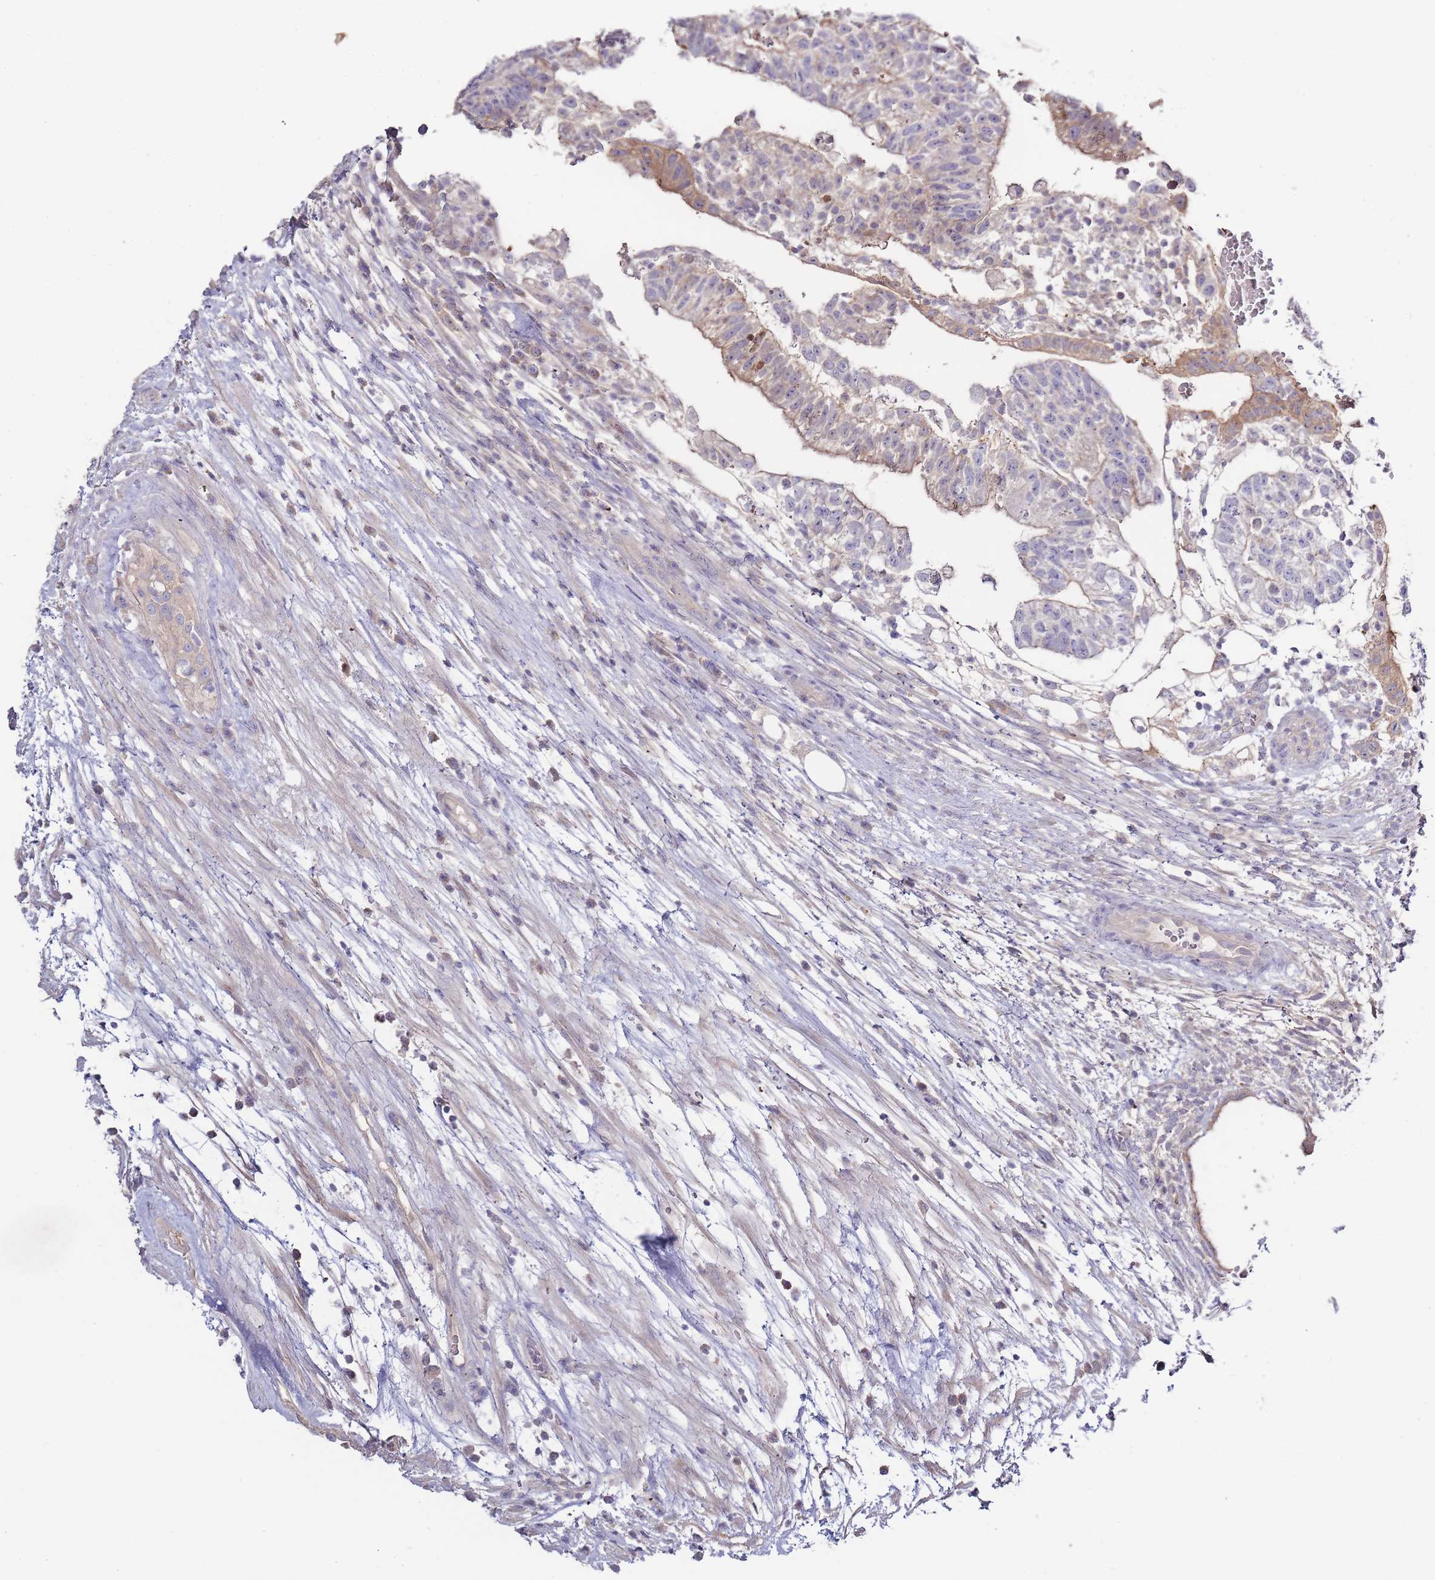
{"staining": {"intensity": "moderate", "quantity": "25%-75%", "location": "cytoplasmic/membranous"}, "tissue": "testis cancer", "cell_type": "Tumor cells", "image_type": "cancer", "snomed": [{"axis": "morphology", "description": "Normal tissue, NOS"}, {"axis": "morphology", "description": "Carcinoma, Embryonal, NOS"}, {"axis": "topography", "description": "Testis"}], "caption": "Immunohistochemistry (IHC) (DAB) staining of embryonal carcinoma (testis) shows moderate cytoplasmic/membranous protein expression in approximately 25%-75% of tumor cells.", "gene": "SPHKAP", "patient": {"sex": "male", "age": 32}}